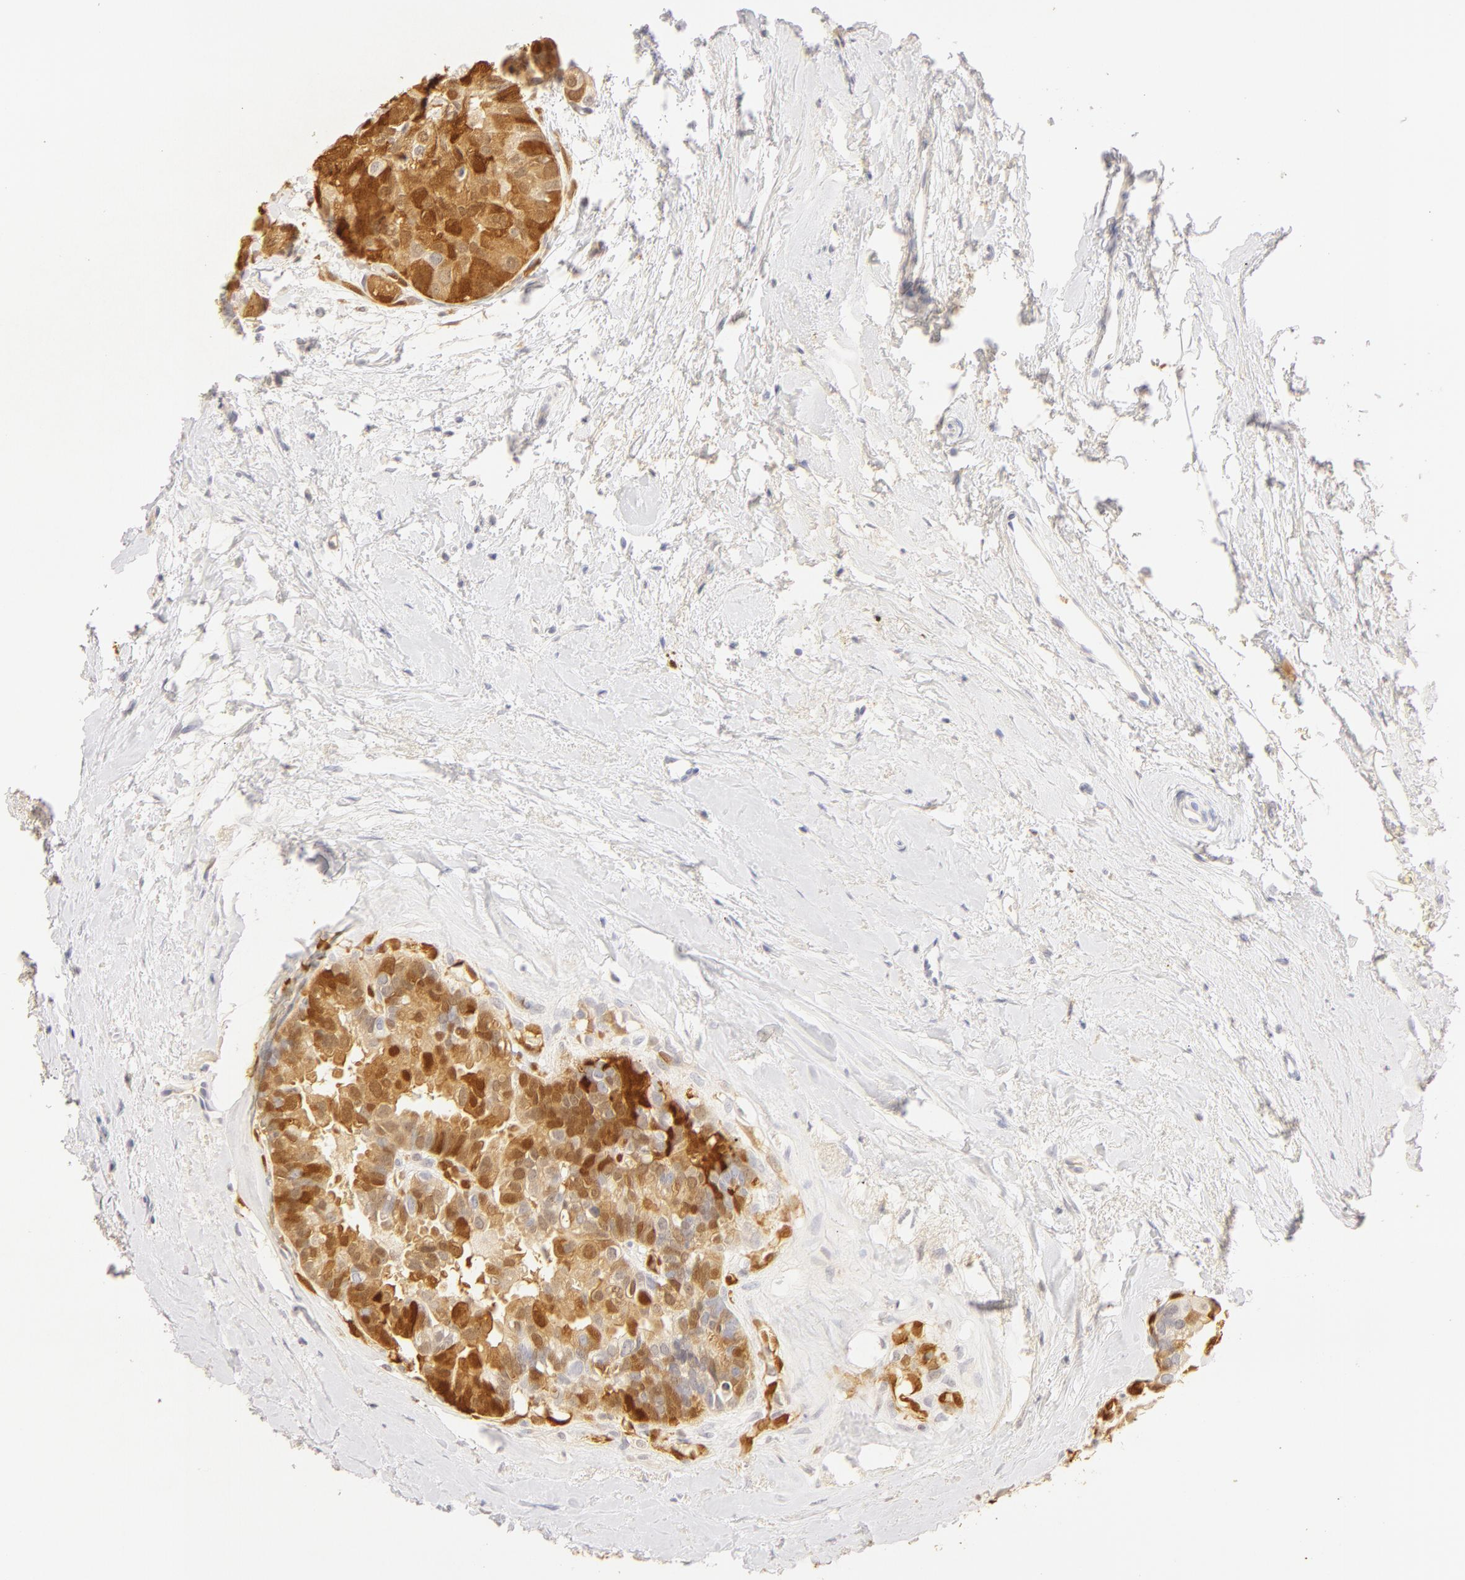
{"staining": {"intensity": "moderate", "quantity": "25%-75%", "location": "nuclear"}, "tissue": "breast cancer", "cell_type": "Tumor cells", "image_type": "cancer", "snomed": [{"axis": "morphology", "description": "Duct carcinoma"}, {"axis": "topography", "description": "Breast"}], "caption": "Tumor cells show medium levels of moderate nuclear expression in approximately 25%-75% of cells in human breast cancer (invasive ductal carcinoma).", "gene": "CA2", "patient": {"sex": "female", "age": 69}}